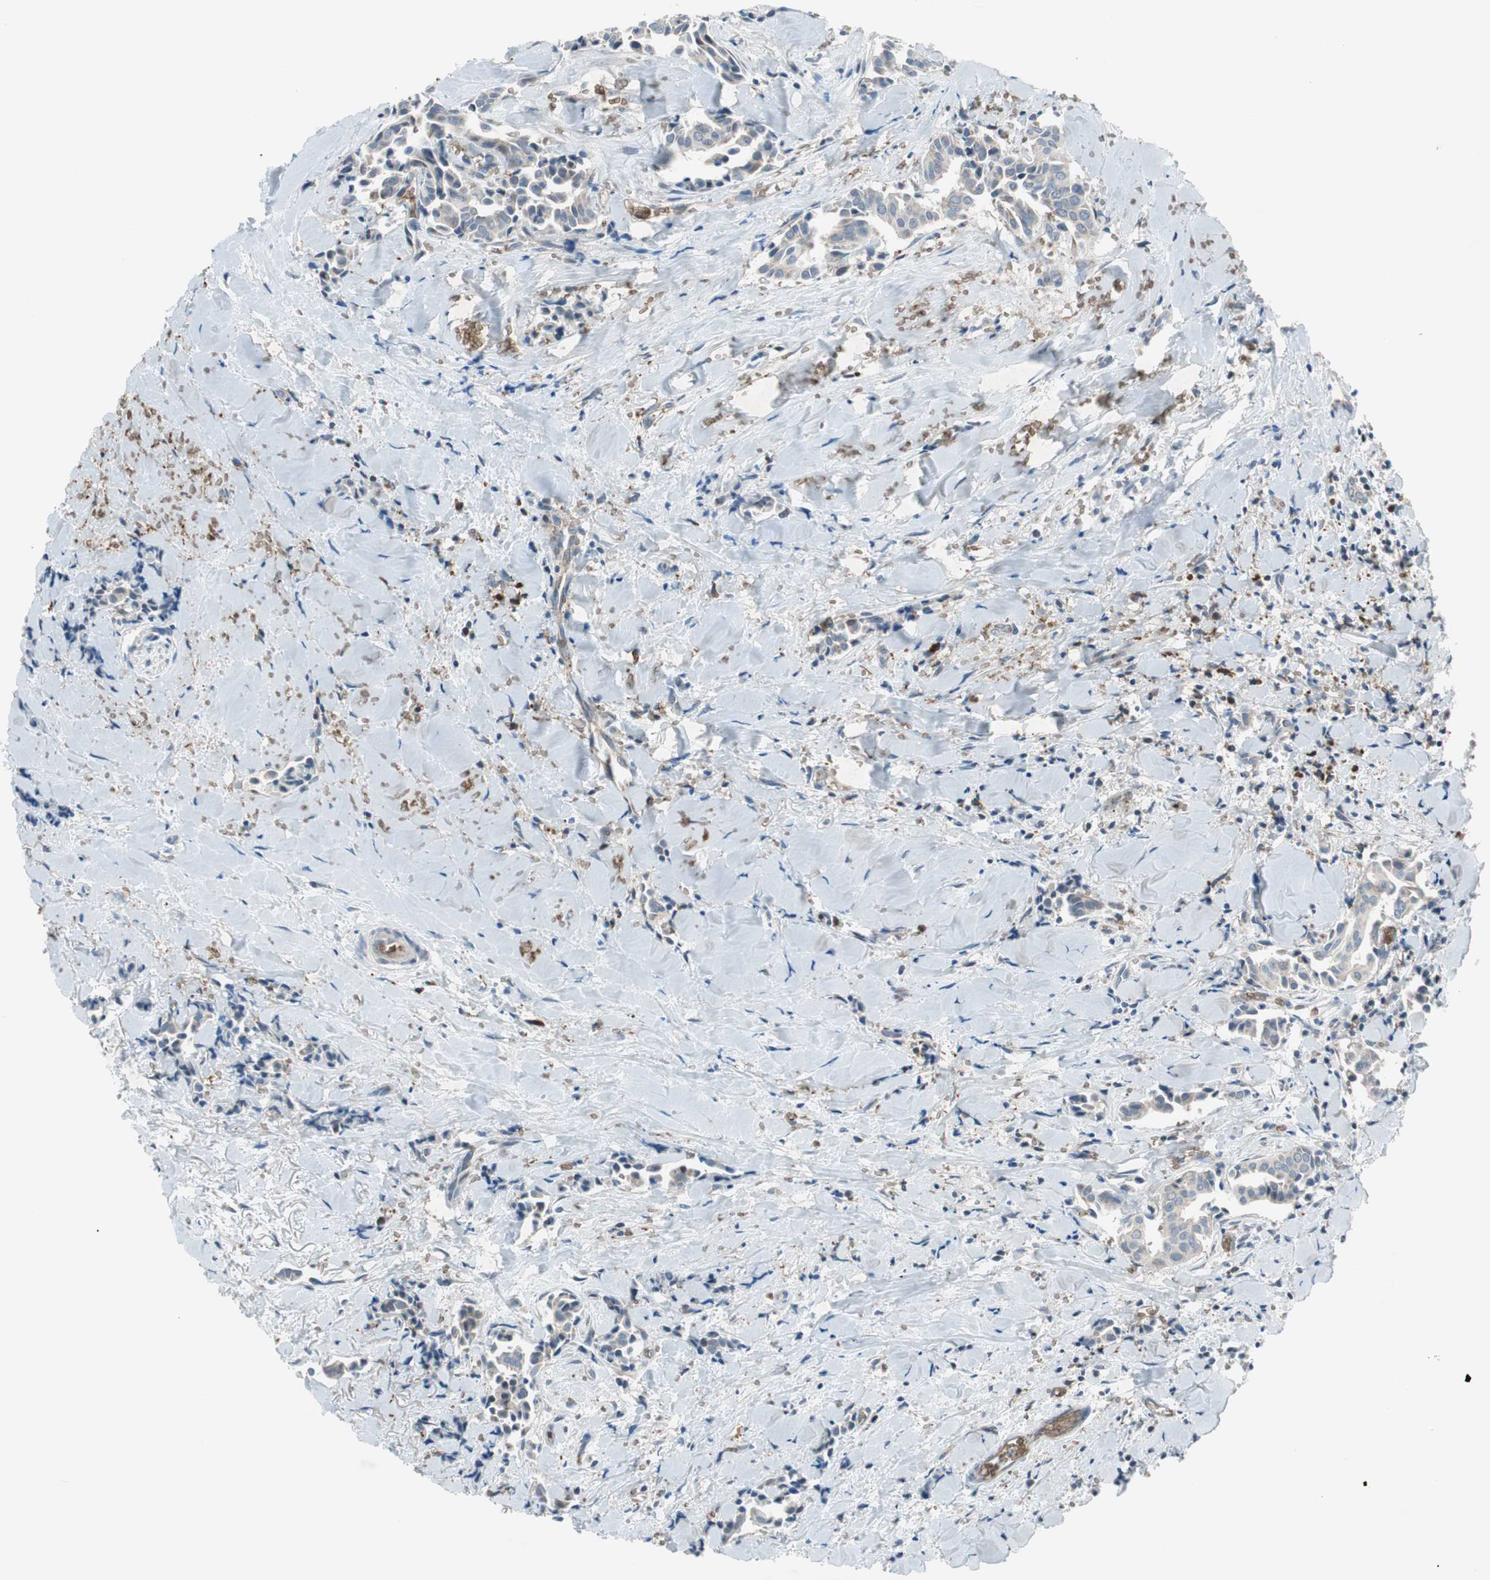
{"staining": {"intensity": "weak", "quantity": "<25%", "location": "cytoplasmic/membranous"}, "tissue": "head and neck cancer", "cell_type": "Tumor cells", "image_type": "cancer", "snomed": [{"axis": "morphology", "description": "Adenocarcinoma, NOS"}, {"axis": "topography", "description": "Salivary gland"}, {"axis": "topography", "description": "Head-Neck"}], "caption": "This is a histopathology image of immunohistochemistry (IHC) staining of head and neck cancer (adenocarcinoma), which shows no expression in tumor cells. Nuclei are stained in blue.", "gene": "GYPC", "patient": {"sex": "female", "age": 59}}